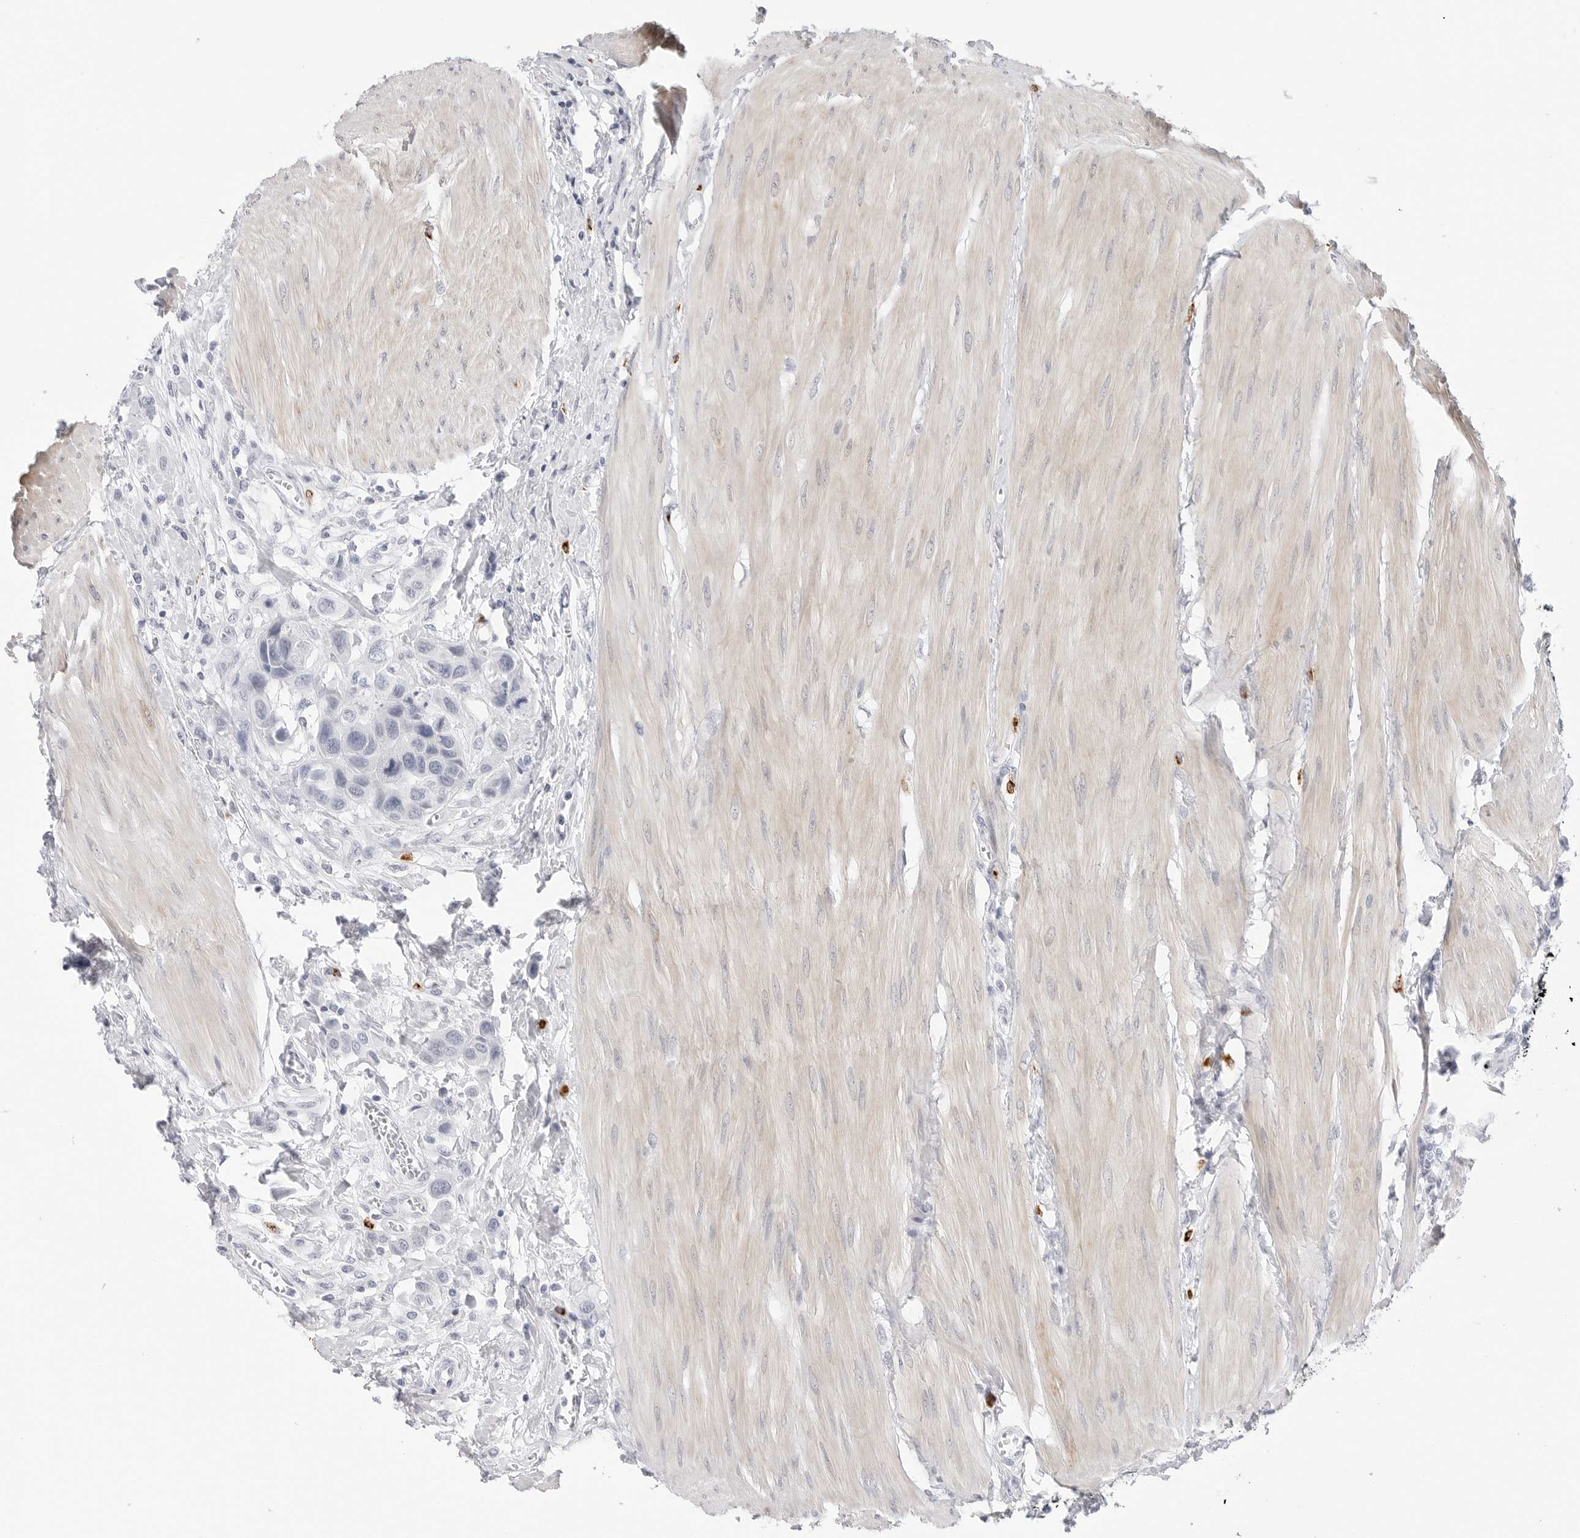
{"staining": {"intensity": "negative", "quantity": "none", "location": "none"}, "tissue": "urothelial cancer", "cell_type": "Tumor cells", "image_type": "cancer", "snomed": [{"axis": "morphology", "description": "Urothelial carcinoma, High grade"}, {"axis": "topography", "description": "Urinary bladder"}], "caption": "Immunohistochemistry (IHC) micrograph of human high-grade urothelial carcinoma stained for a protein (brown), which demonstrates no positivity in tumor cells. (DAB immunohistochemistry (IHC), high magnification).", "gene": "HSPB7", "patient": {"sex": "male", "age": 50}}